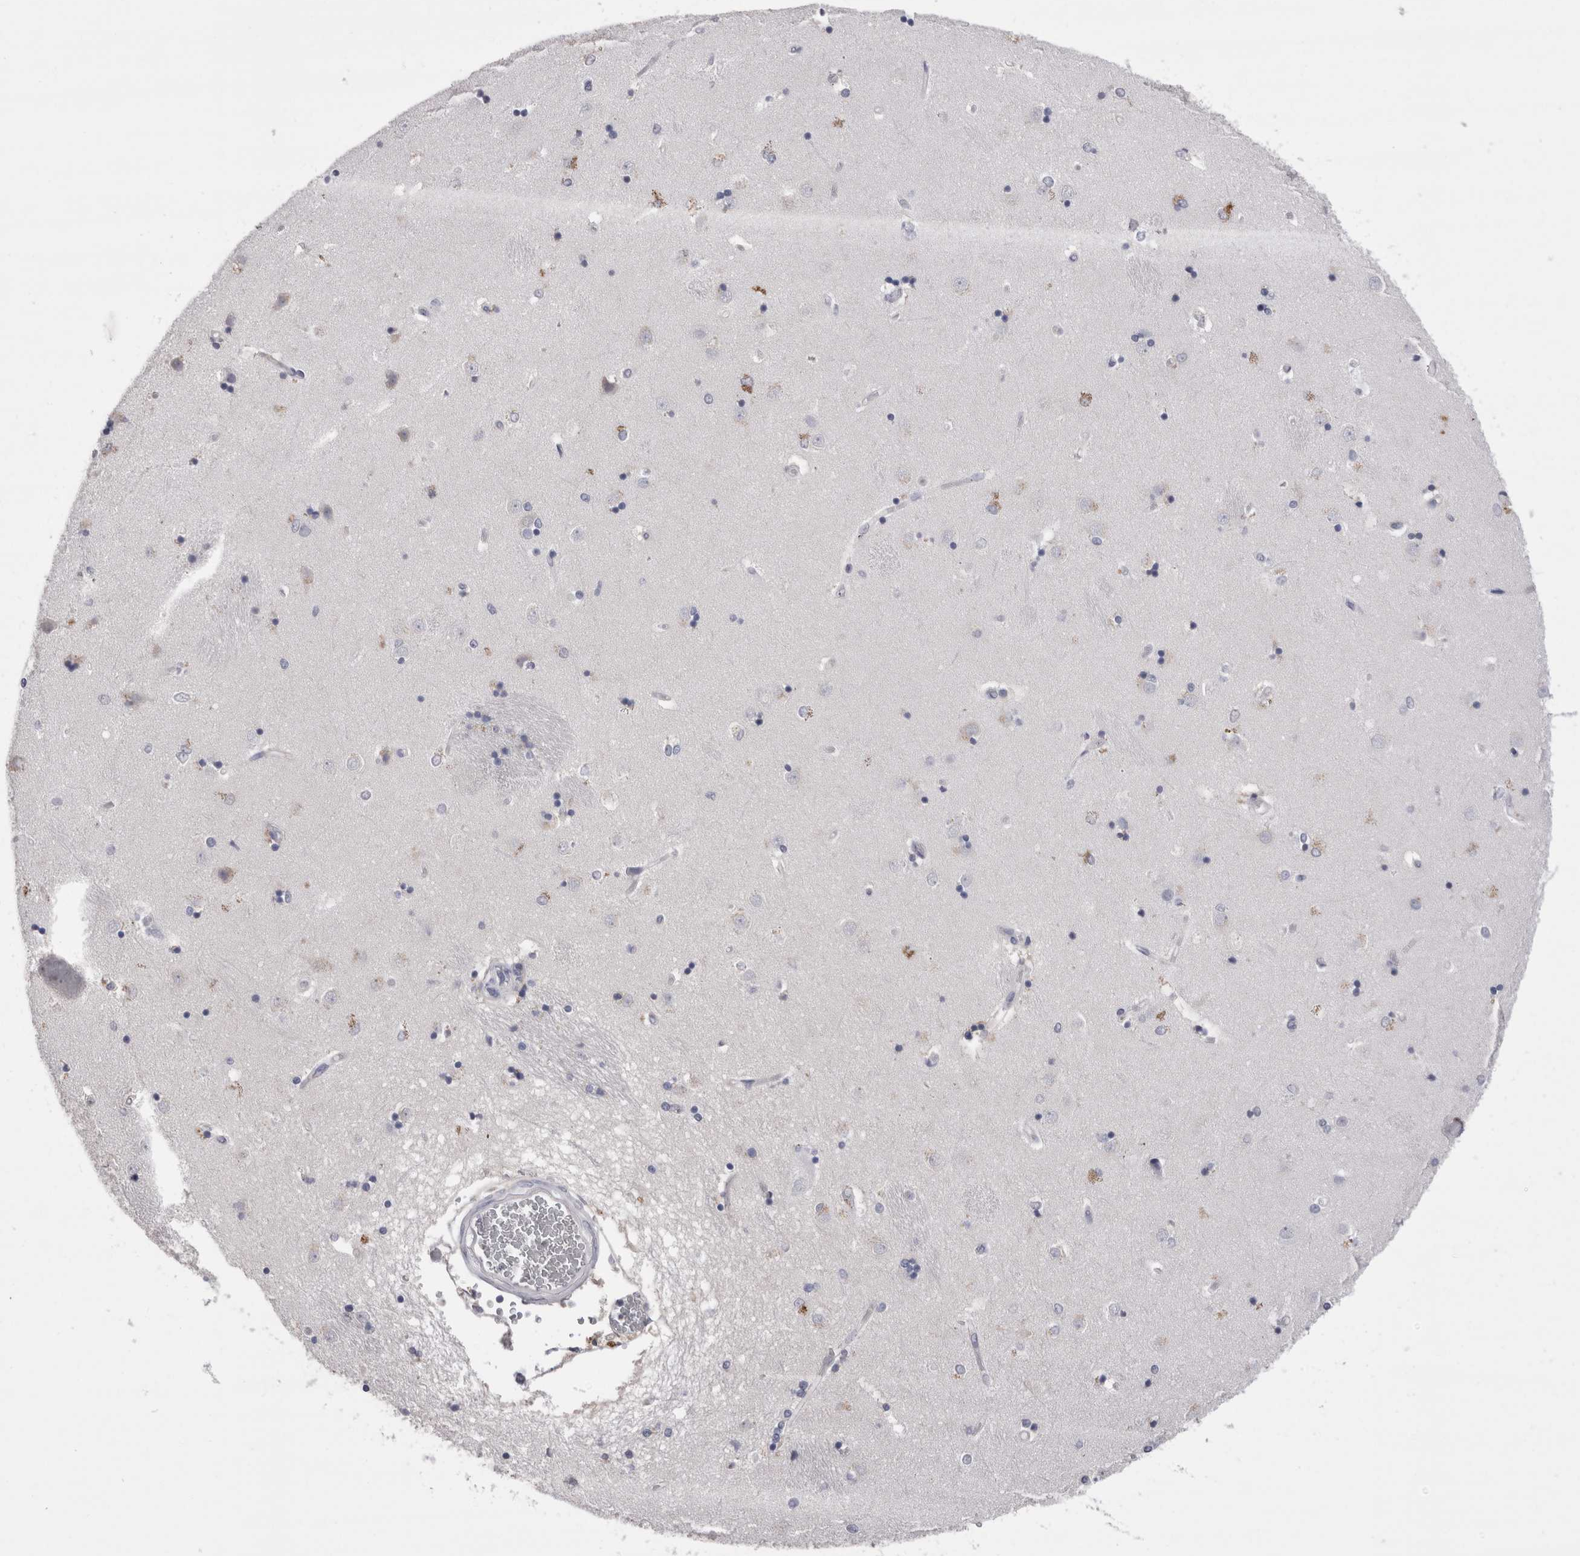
{"staining": {"intensity": "negative", "quantity": "none", "location": "none"}, "tissue": "caudate", "cell_type": "Glial cells", "image_type": "normal", "snomed": [{"axis": "morphology", "description": "Normal tissue, NOS"}, {"axis": "topography", "description": "Lateral ventricle wall"}], "caption": "Glial cells are negative for protein expression in unremarkable human caudate. (Stains: DAB (3,3'-diaminobenzidine) immunohistochemistry with hematoxylin counter stain, Microscopy: brightfield microscopy at high magnification).", "gene": "REG1A", "patient": {"sex": "male", "age": 45}}